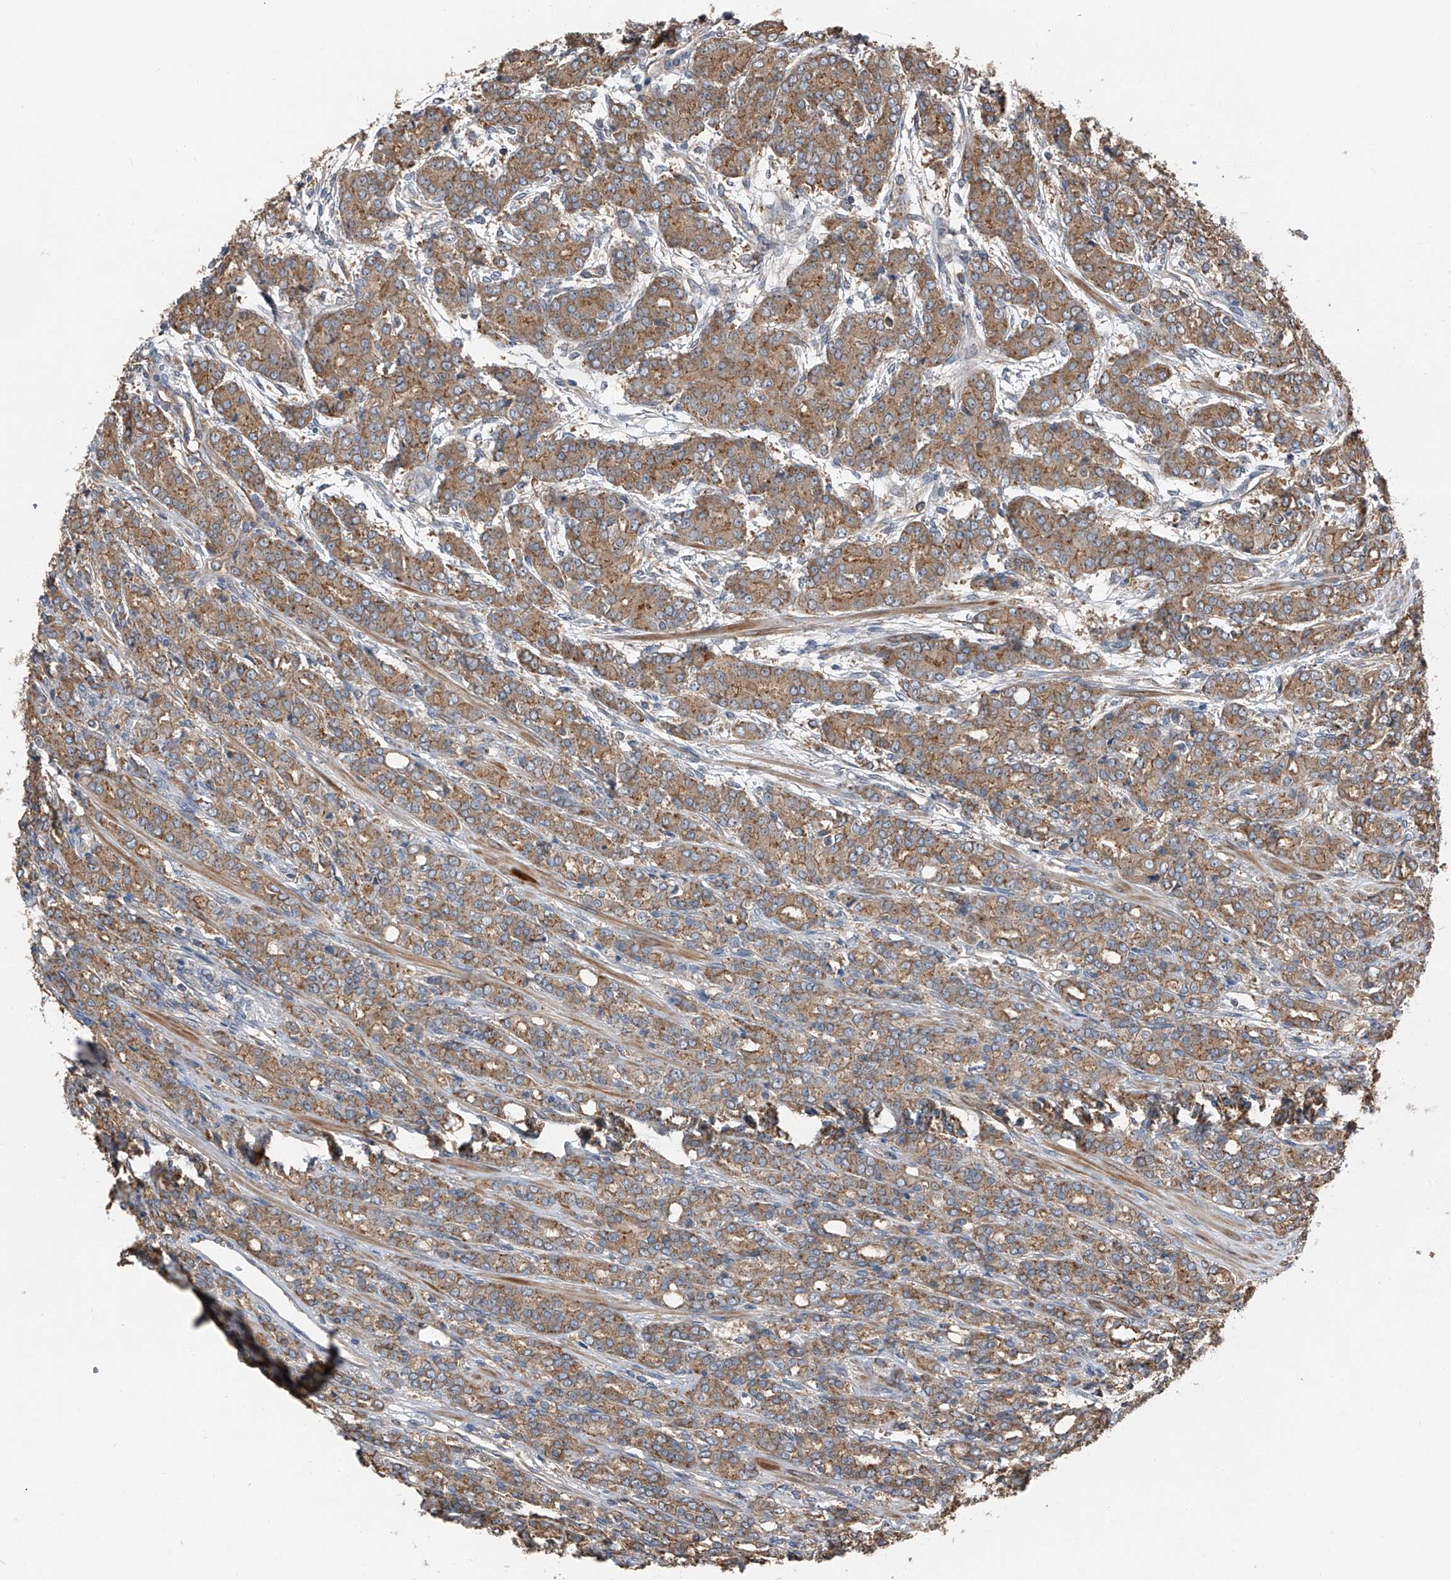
{"staining": {"intensity": "moderate", "quantity": ">75%", "location": "cytoplasmic/membranous"}, "tissue": "prostate cancer", "cell_type": "Tumor cells", "image_type": "cancer", "snomed": [{"axis": "morphology", "description": "Adenocarcinoma, High grade"}, {"axis": "topography", "description": "Prostate"}], "caption": "Immunohistochemical staining of human prostate cancer demonstrates moderate cytoplasmic/membranous protein expression in about >75% of tumor cells. (DAB IHC, brown staining for protein, blue staining for nuclei).", "gene": "KCNJ2", "patient": {"sex": "male", "age": 62}}